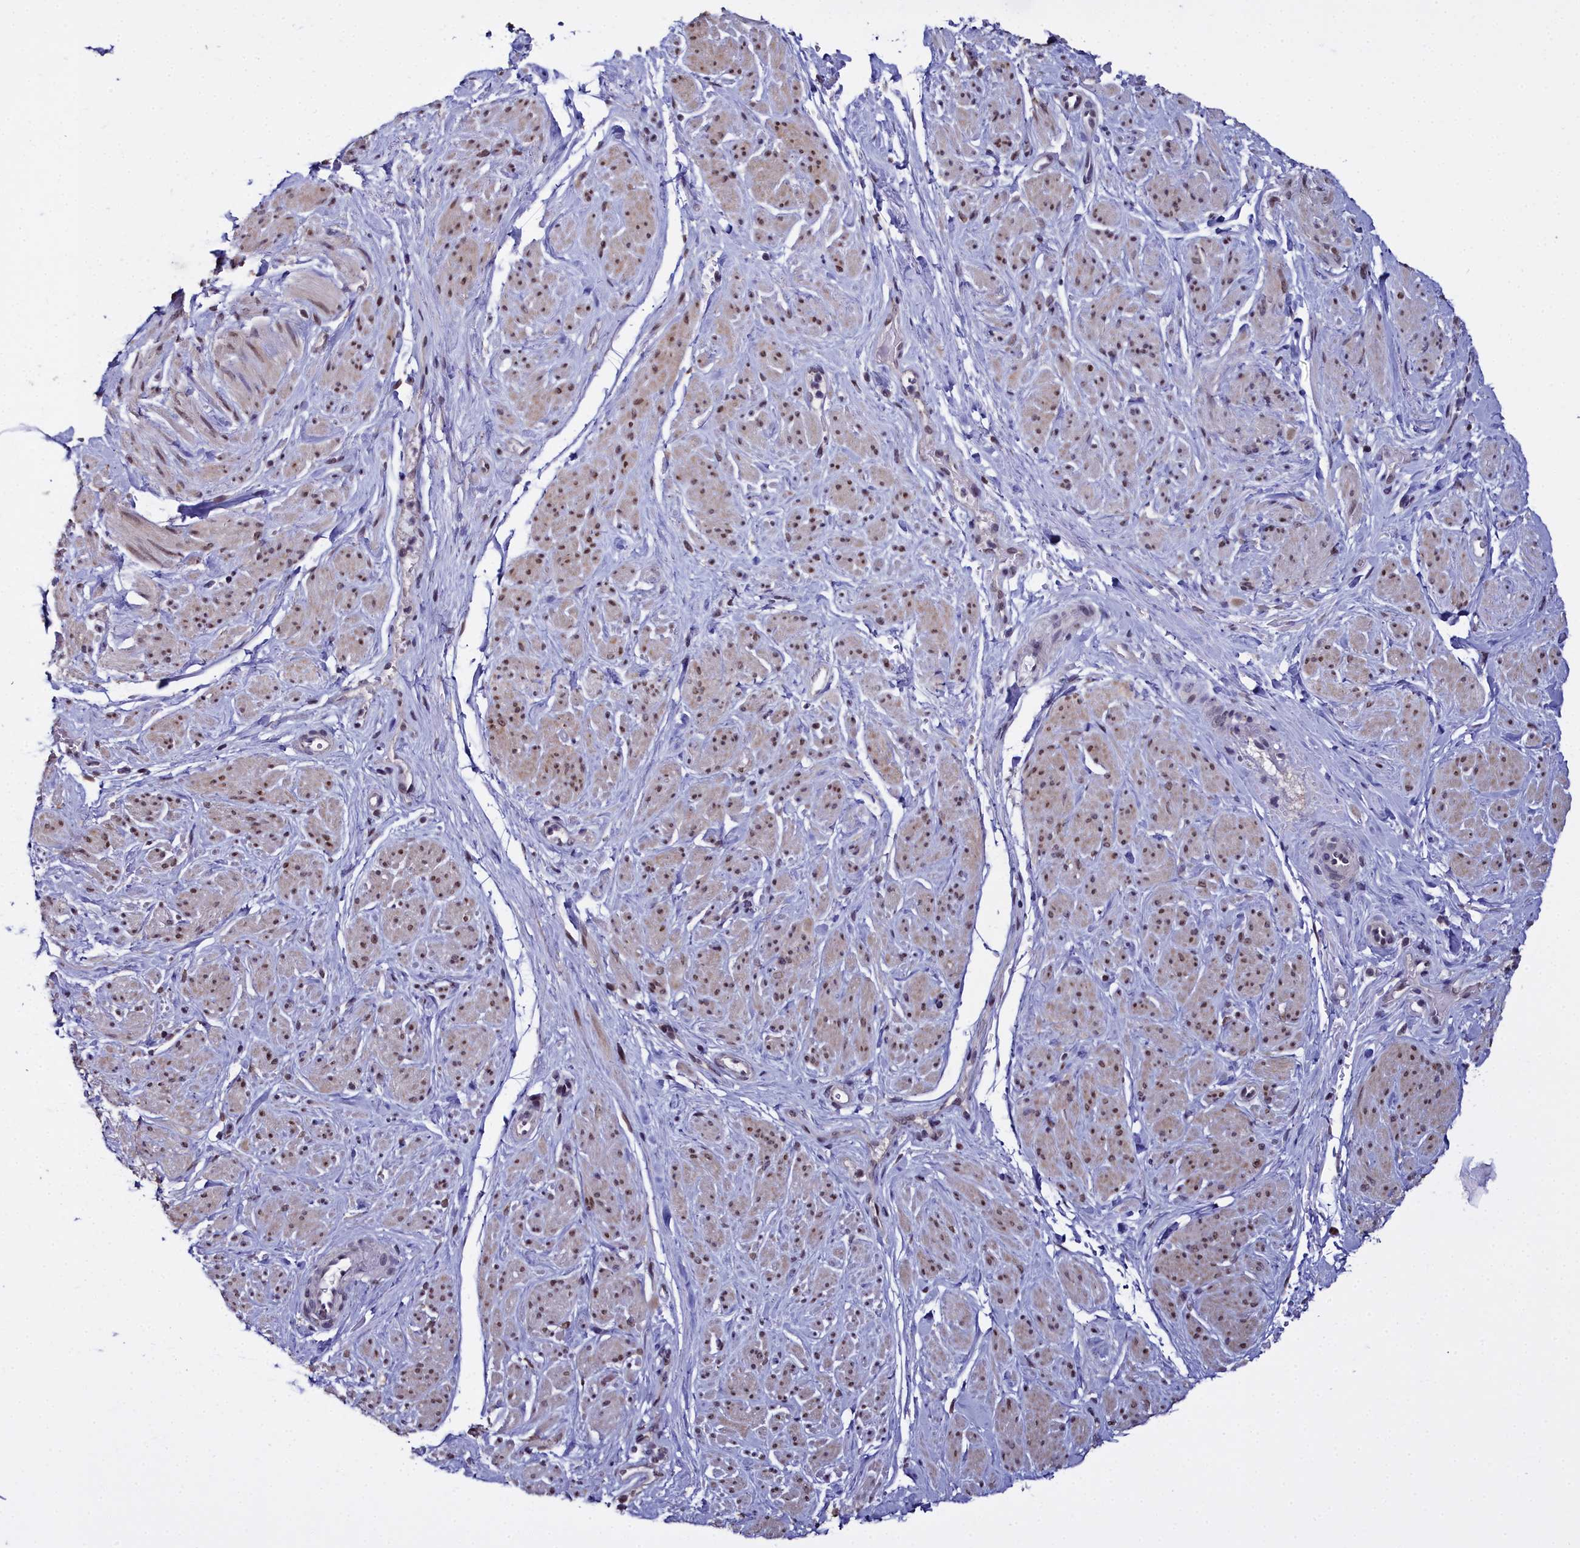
{"staining": {"intensity": "weak", "quantity": "25%-75%", "location": "nuclear"}, "tissue": "smooth muscle", "cell_type": "Smooth muscle cells", "image_type": "normal", "snomed": [{"axis": "morphology", "description": "Normal tissue, NOS"}, {"axis": "topography", "description": "Smooth muscle"}, {"axis": "topography", "description": "Peripheral nerve tissue"}], "caption": "Brown immunohistochemical staining in benign human smooth muscle shows weak nuclear expression in approximately 25%-75% of smooth muscle cells. The protein is shown in brown color, while the nuclei are stained blue.", "gene": "CCDC97", "patient": {"sex": "male", "age": 69}}